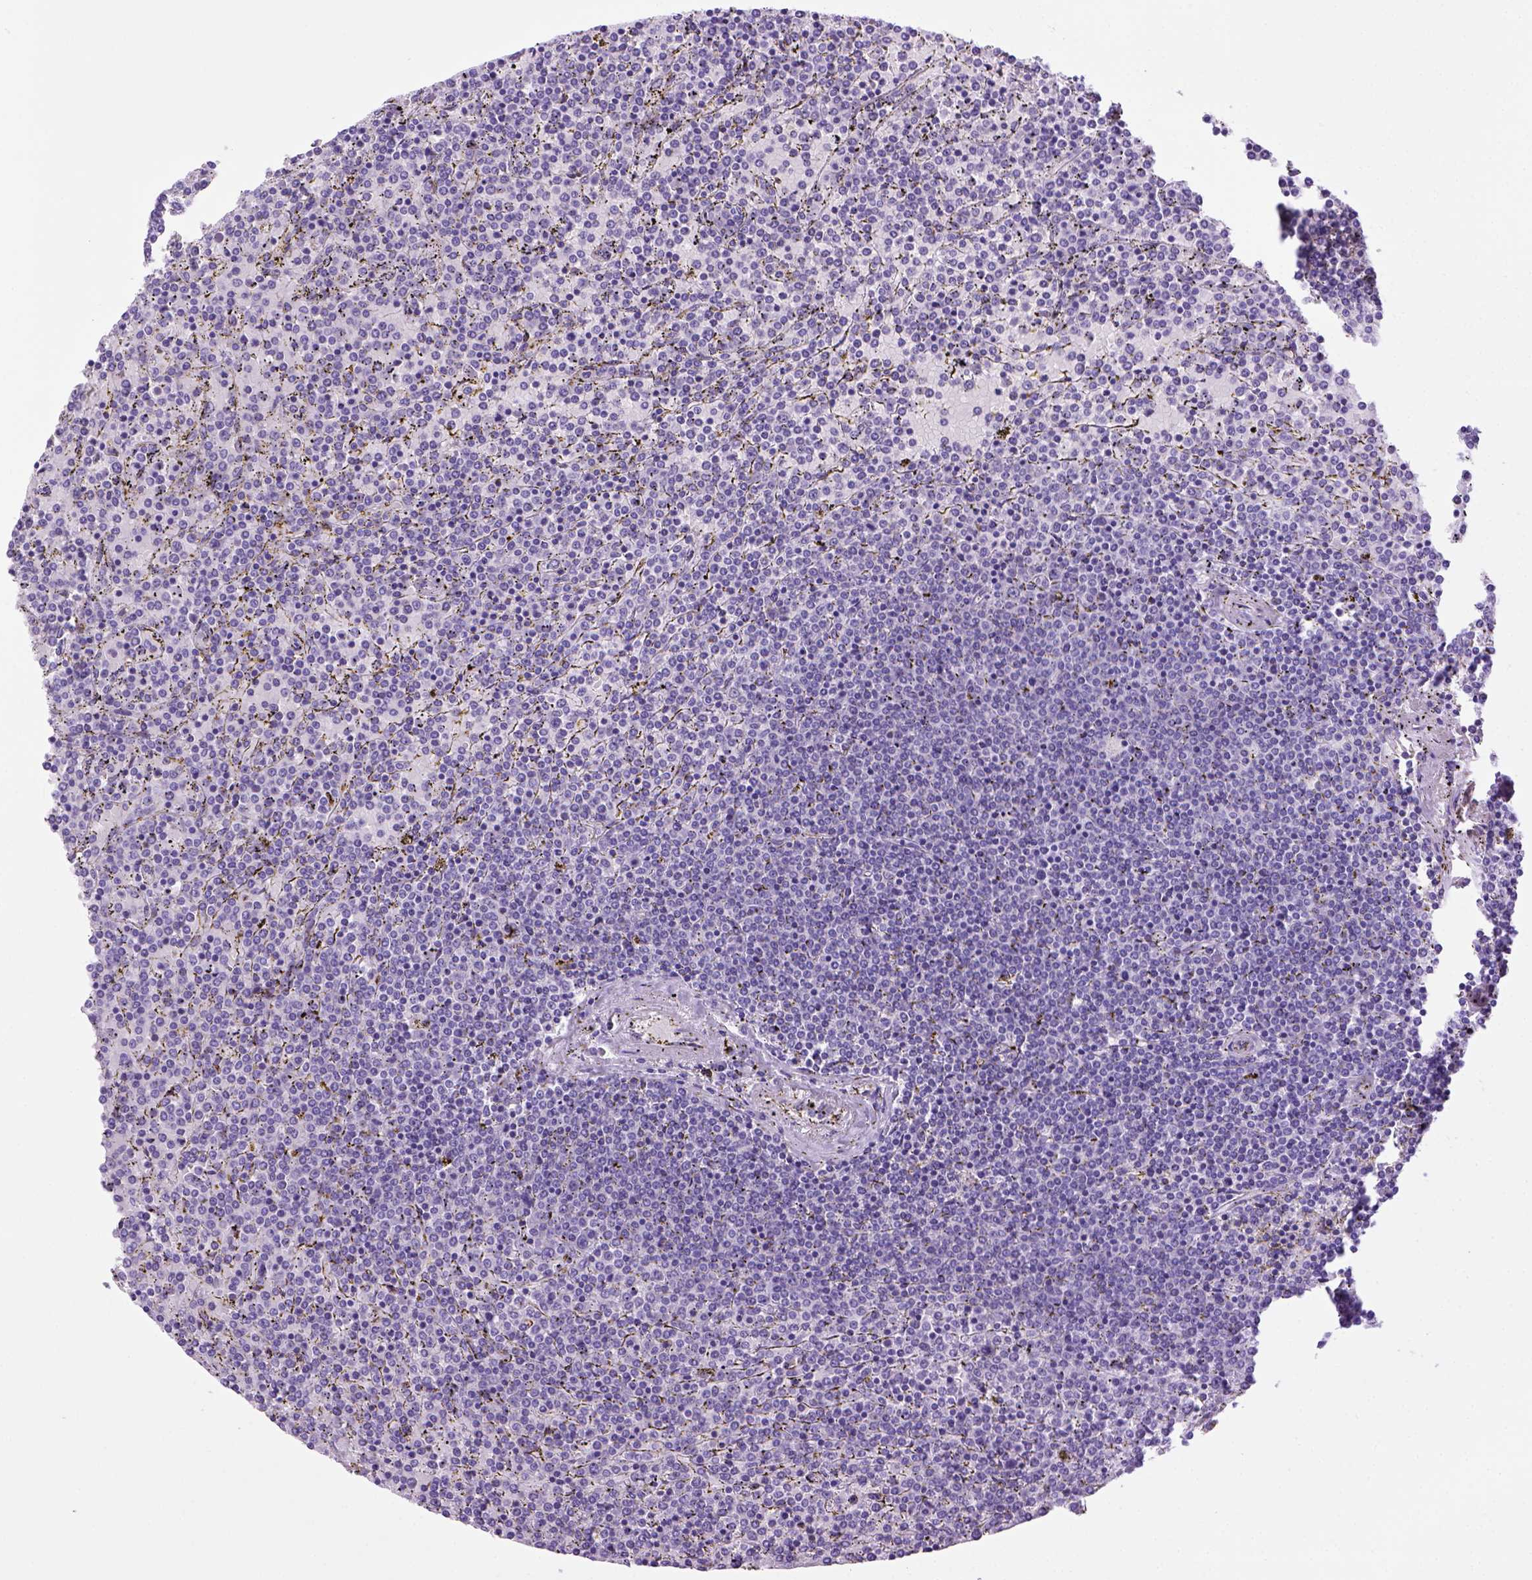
{"staining": {"intensity": "negative", "quantity": "none", "location": "none"}, "tissue": "lymphoma", "cell_type": "Tumor cells", "image_type": "cancer", "snomed": [{"axis": "morphology", "description": "Malignant lymphoma, non-Hodgkin's type, Low grade"}, {"axis": "topography", "description": "Spleen"}], "caption": "Human malignant lymphoma, non-Hodgkin's type (low-grade) stained for a protein using immunohistochemistry (IHC) reveals no expression in tumor cells.", "gene": "SGCG", "patient": {"sex": "female", "age": 77}}